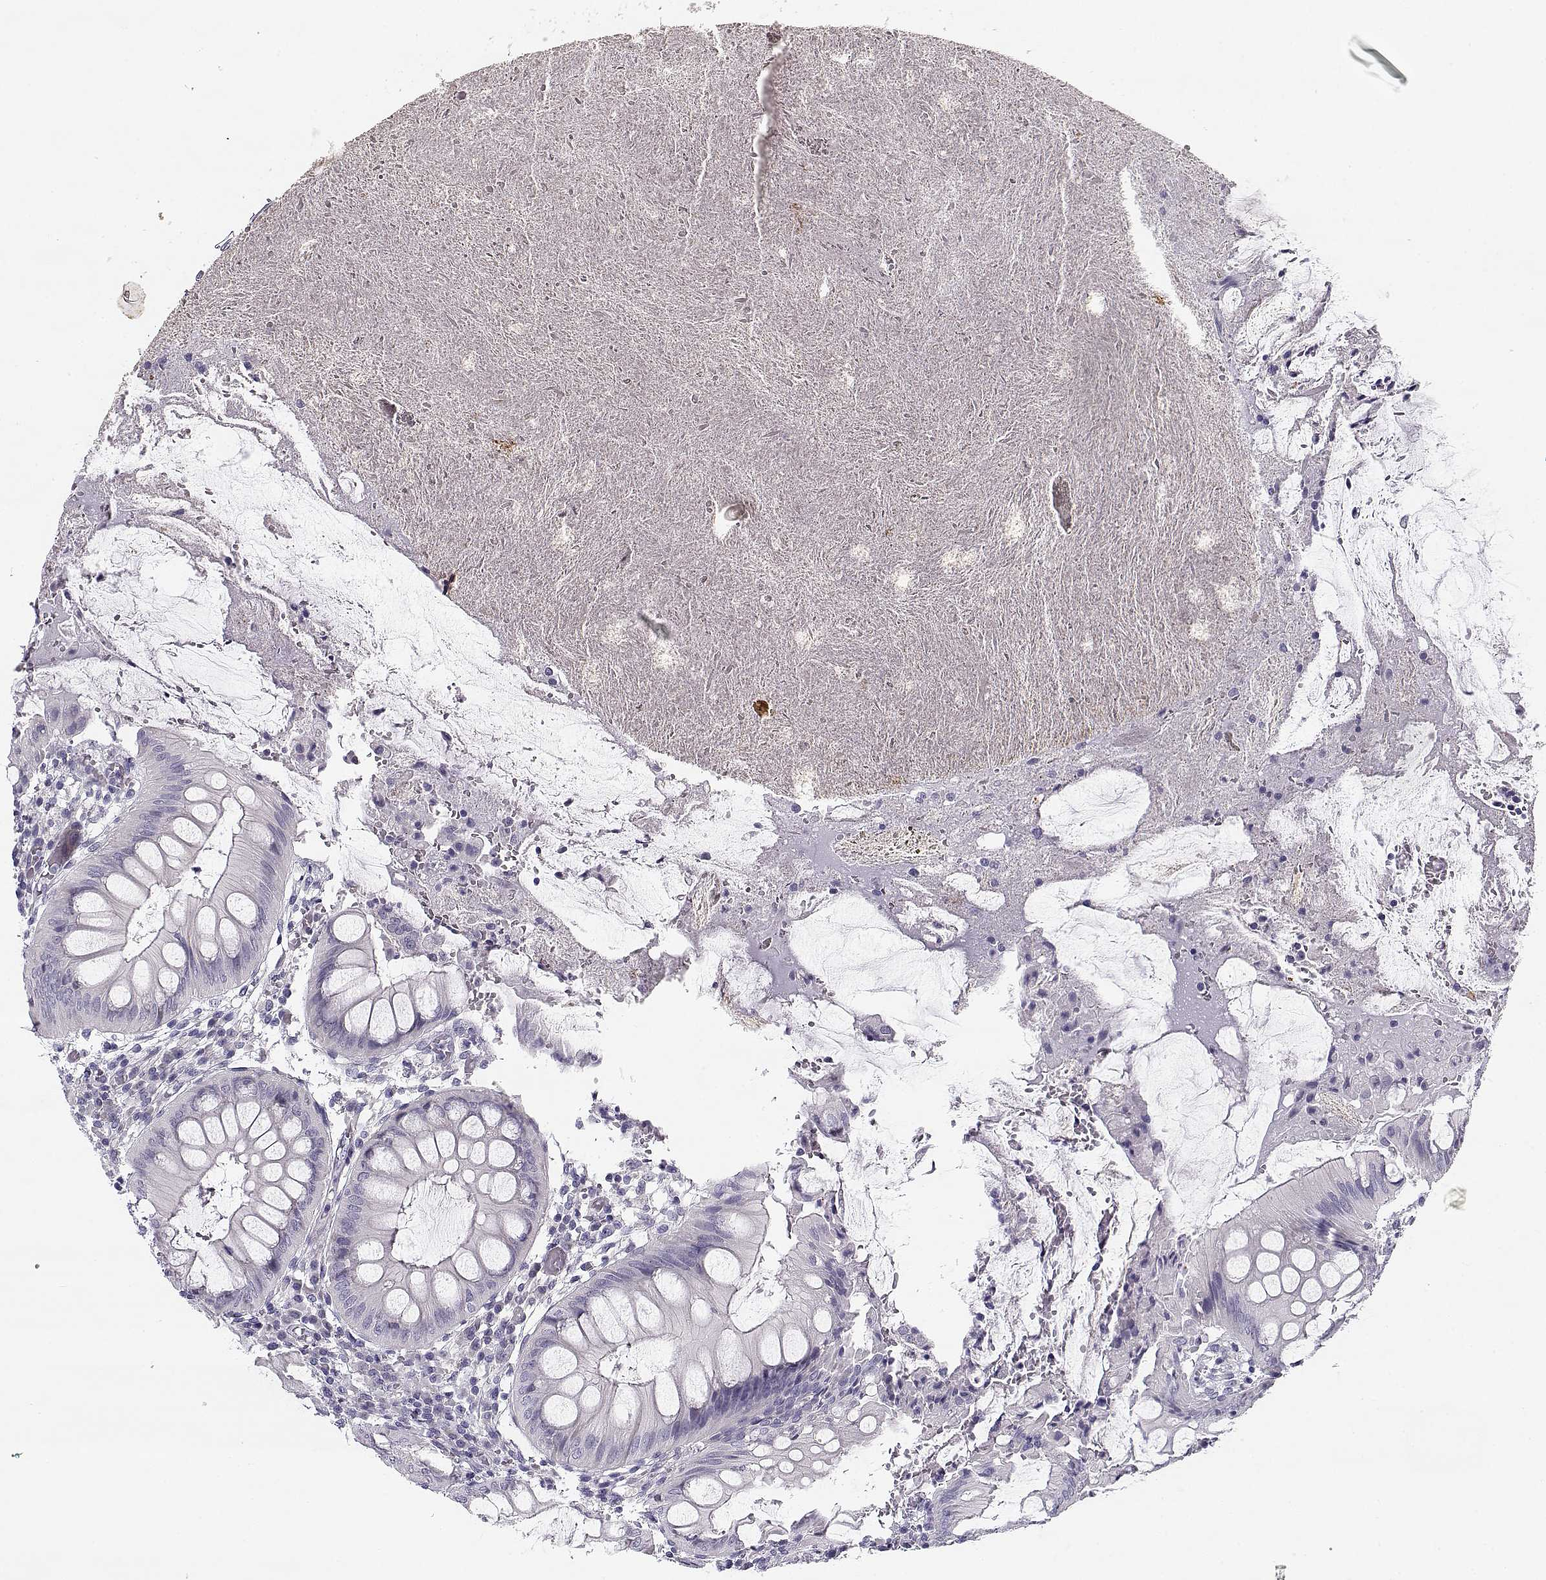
{"staining": {"intensity": "negative", "quantity": "none", "location": "none"}, "tissue": "appendix", "cell_type": "Glandular cells", "image_type": "normal", "snomed": [{"axis": "morphology", "description": "Normal tissue, NOS"}, {"axis": "morphology", "description": "Inflammation, NOS"}, {"axis": "topography", "description": "Appendix"}], "caption": "Photomicrograph shows no significant protein staining in glandular cells of benign appendix.", "gene": "CREB3L3", "patient": {"sex": "male", "age": 16}}